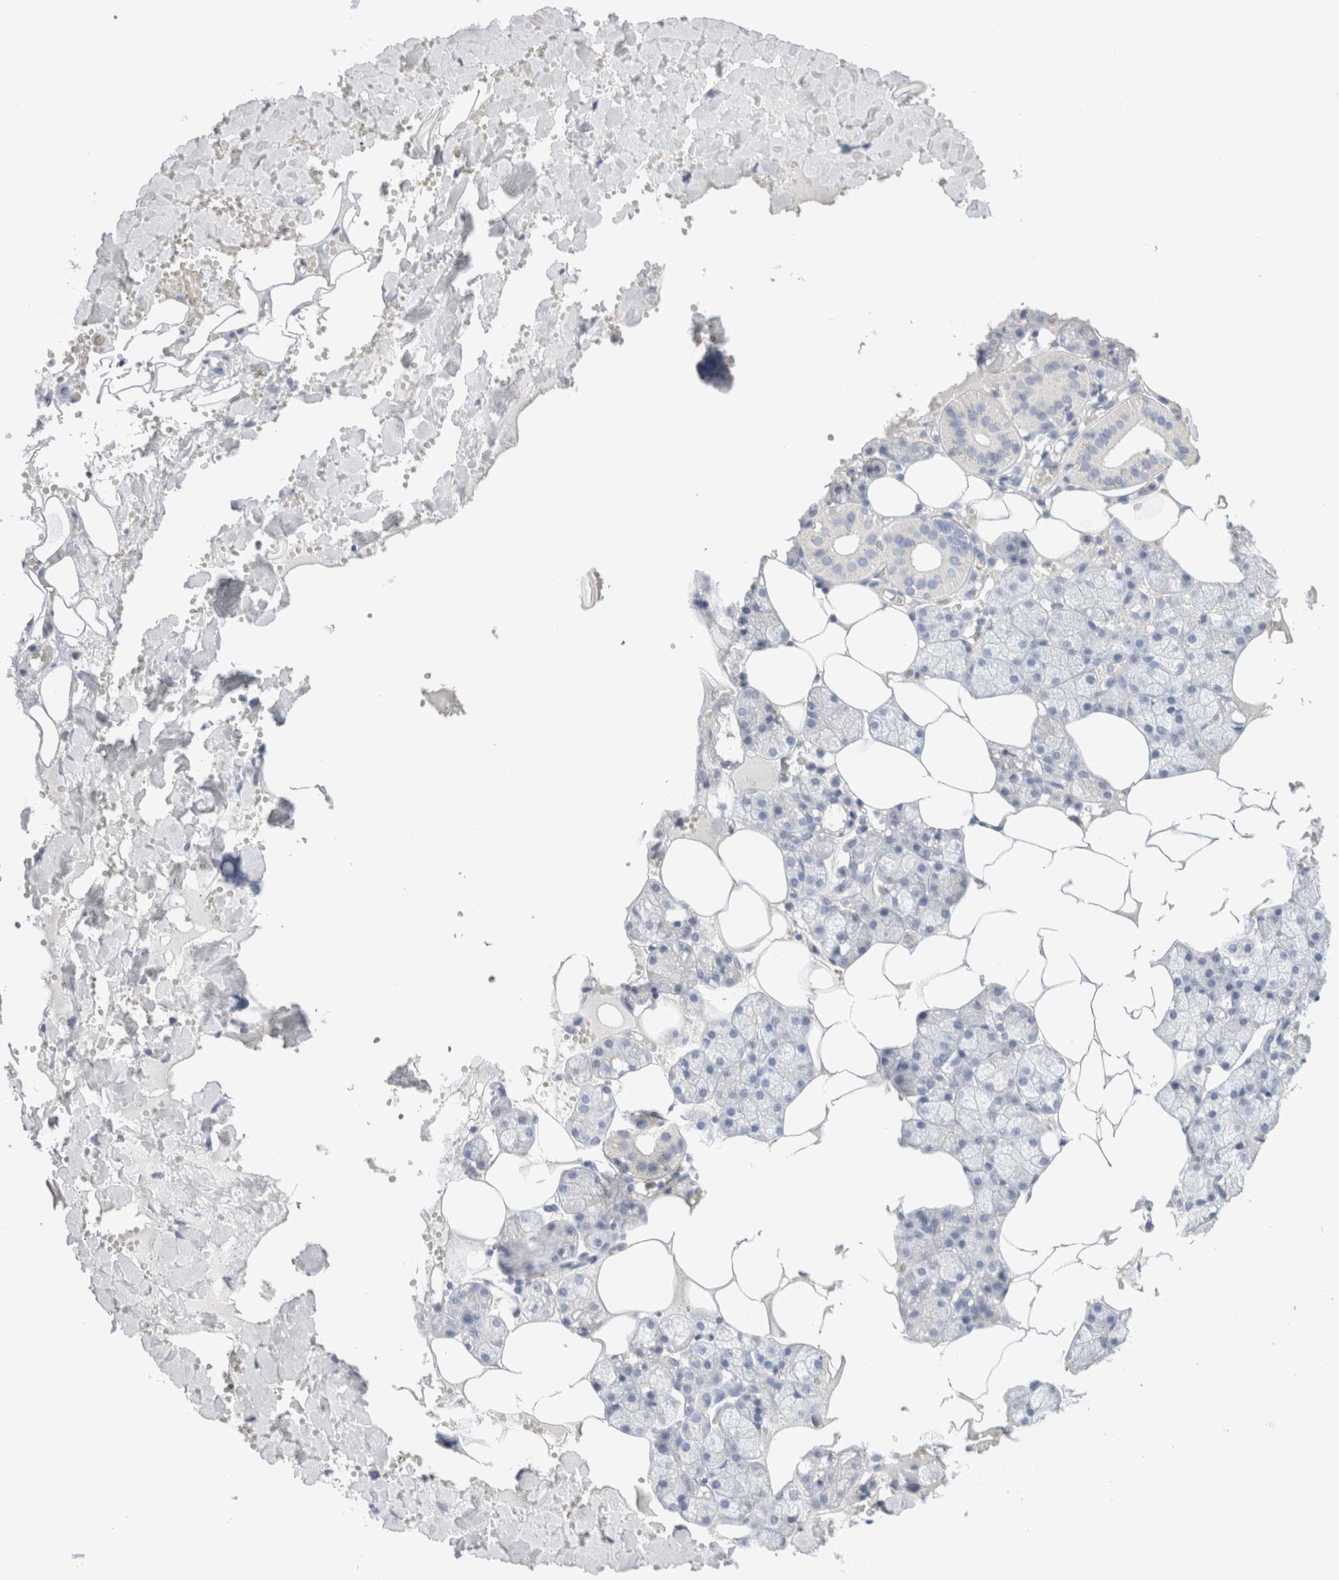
{"staining": {"intensity": "negative", "quantity": "none", "location": "none"}, "tissue": "salivary gland", "cell_type": "Glandular cells", "image_type": "normal", "snomed": [{"axis": "morphology", "description": "Normal tissue, NOS"}, {"axis": "topography", "description": "Salivary gland"}], "caption": "There is no significant staining in glandular cells of salivary gland. (Brightfield microscopy of DAB (3,3'-diaminobenzidine) immunohistochemistry at high magnification).", "gene": "ARG1", "patient": {"sex": "male", "age": 62}}